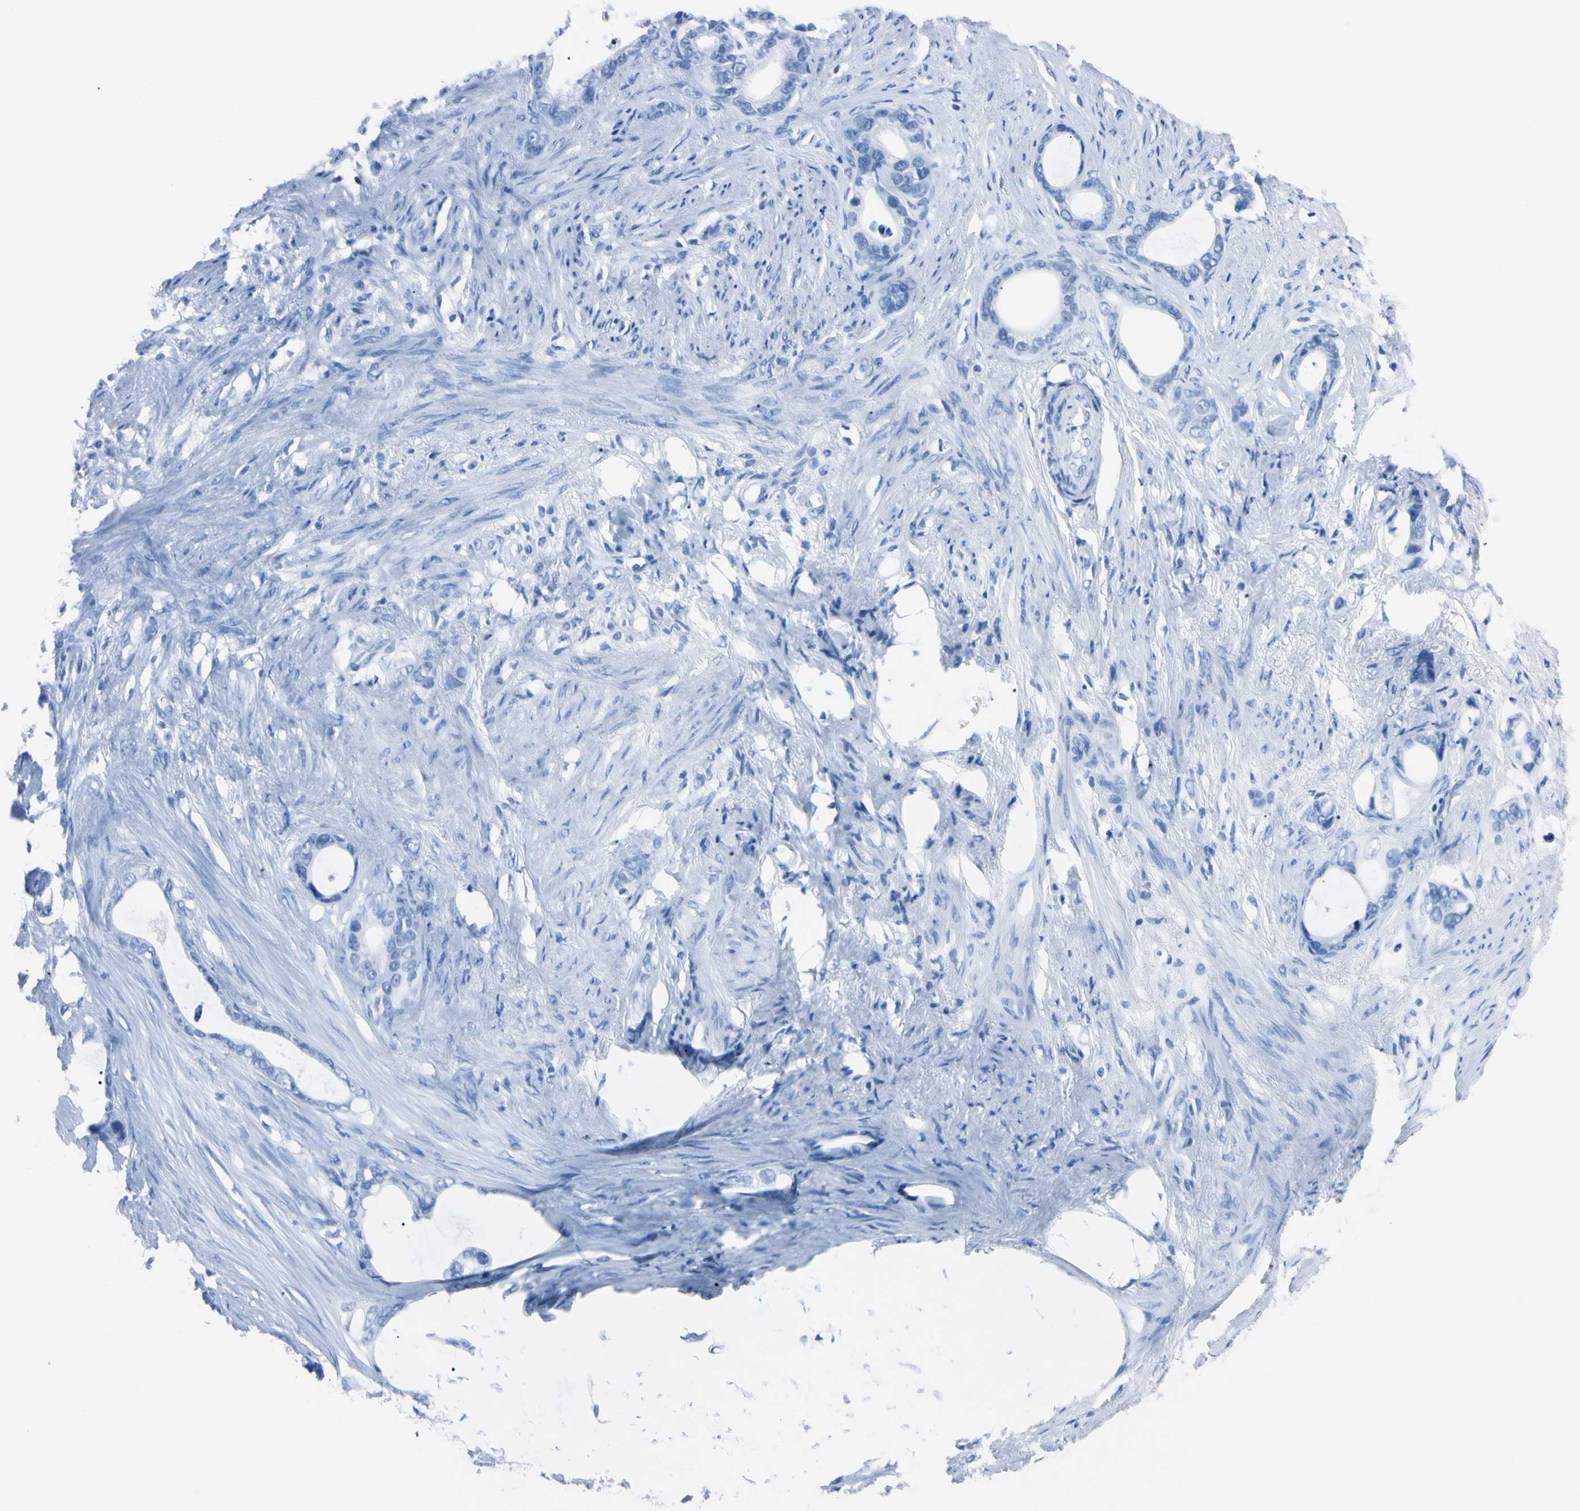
{"staining": {"intensity": "negative", "quantity": "none", "location": "none"}, "tissue": "stomach cancer", "cell_type": "Tumor cells", "image_type": "cancer", "snomed": [{"axis": "morphology", "description": "Adenocarcinoma, NOS"}, {"axis": "topography", "description": "Stomach"}], "caption": "DAB (3,3'-diaminobenzidine) immunohistochemical staining of human stomach adenocarcinoma displays no significant staining in tumor cells.", "gene": "NCF4", "patient": {"sex": "female", "age": 75}}